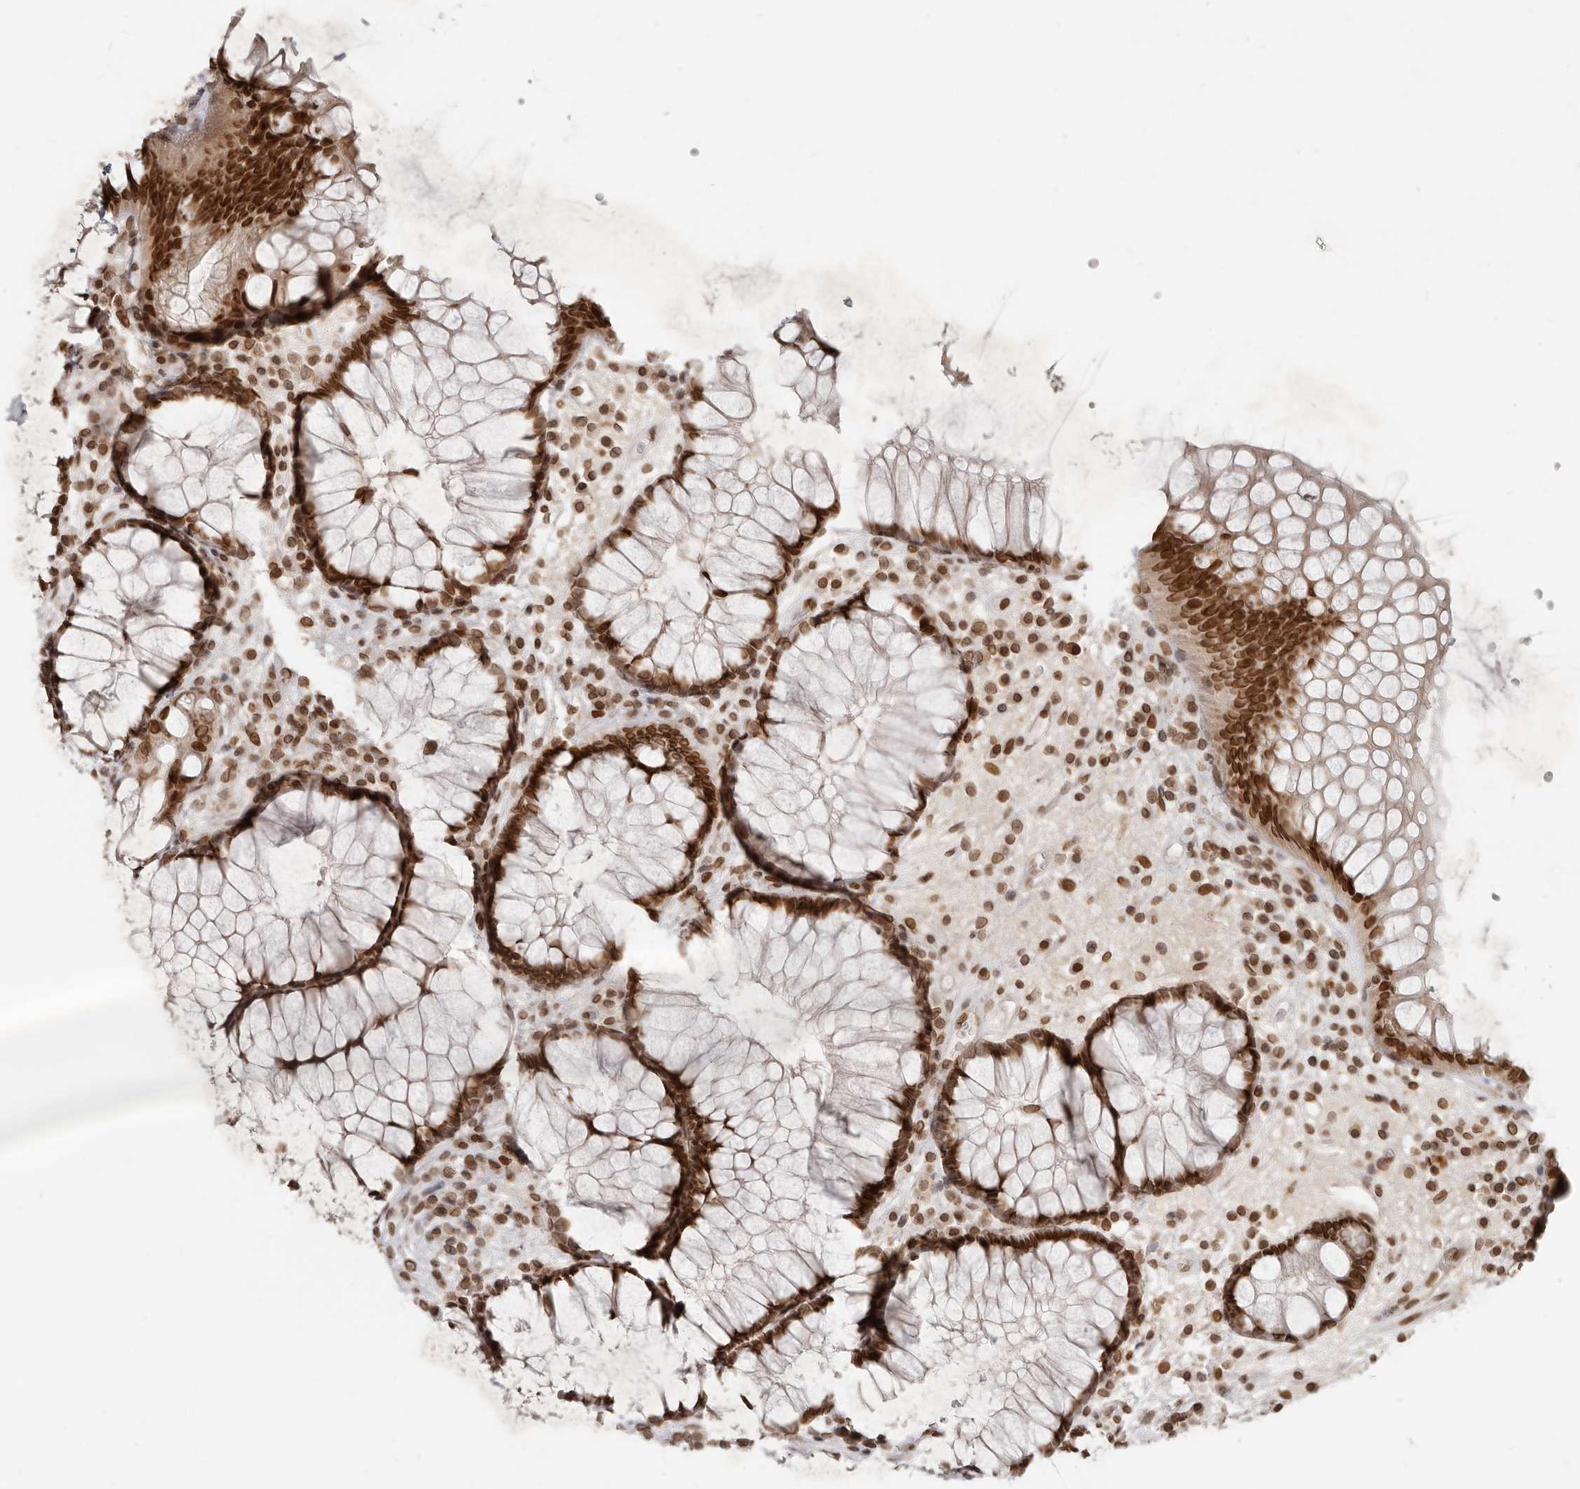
{"staining": {"intensity": "strong", "quantity": ">75%", "location": "nuclear"}, "tissue": "rectum", "cell_type": "Glandular cells", "image_type": "normal", "snomed": [{"axis": "morphology", "description": "Normal tissue, NOS"}, {"axis": "topography", "description": "Rectum"}], "caption": "Immunohistochemistry (IHC) micrograph of normal human rectum stained for a protein (brown), which displays high levels of strong nuclear expression in approximately >75% of glandular cells.", "gene": "NUP153", "patient": {"sex": "male", "age": 51}}